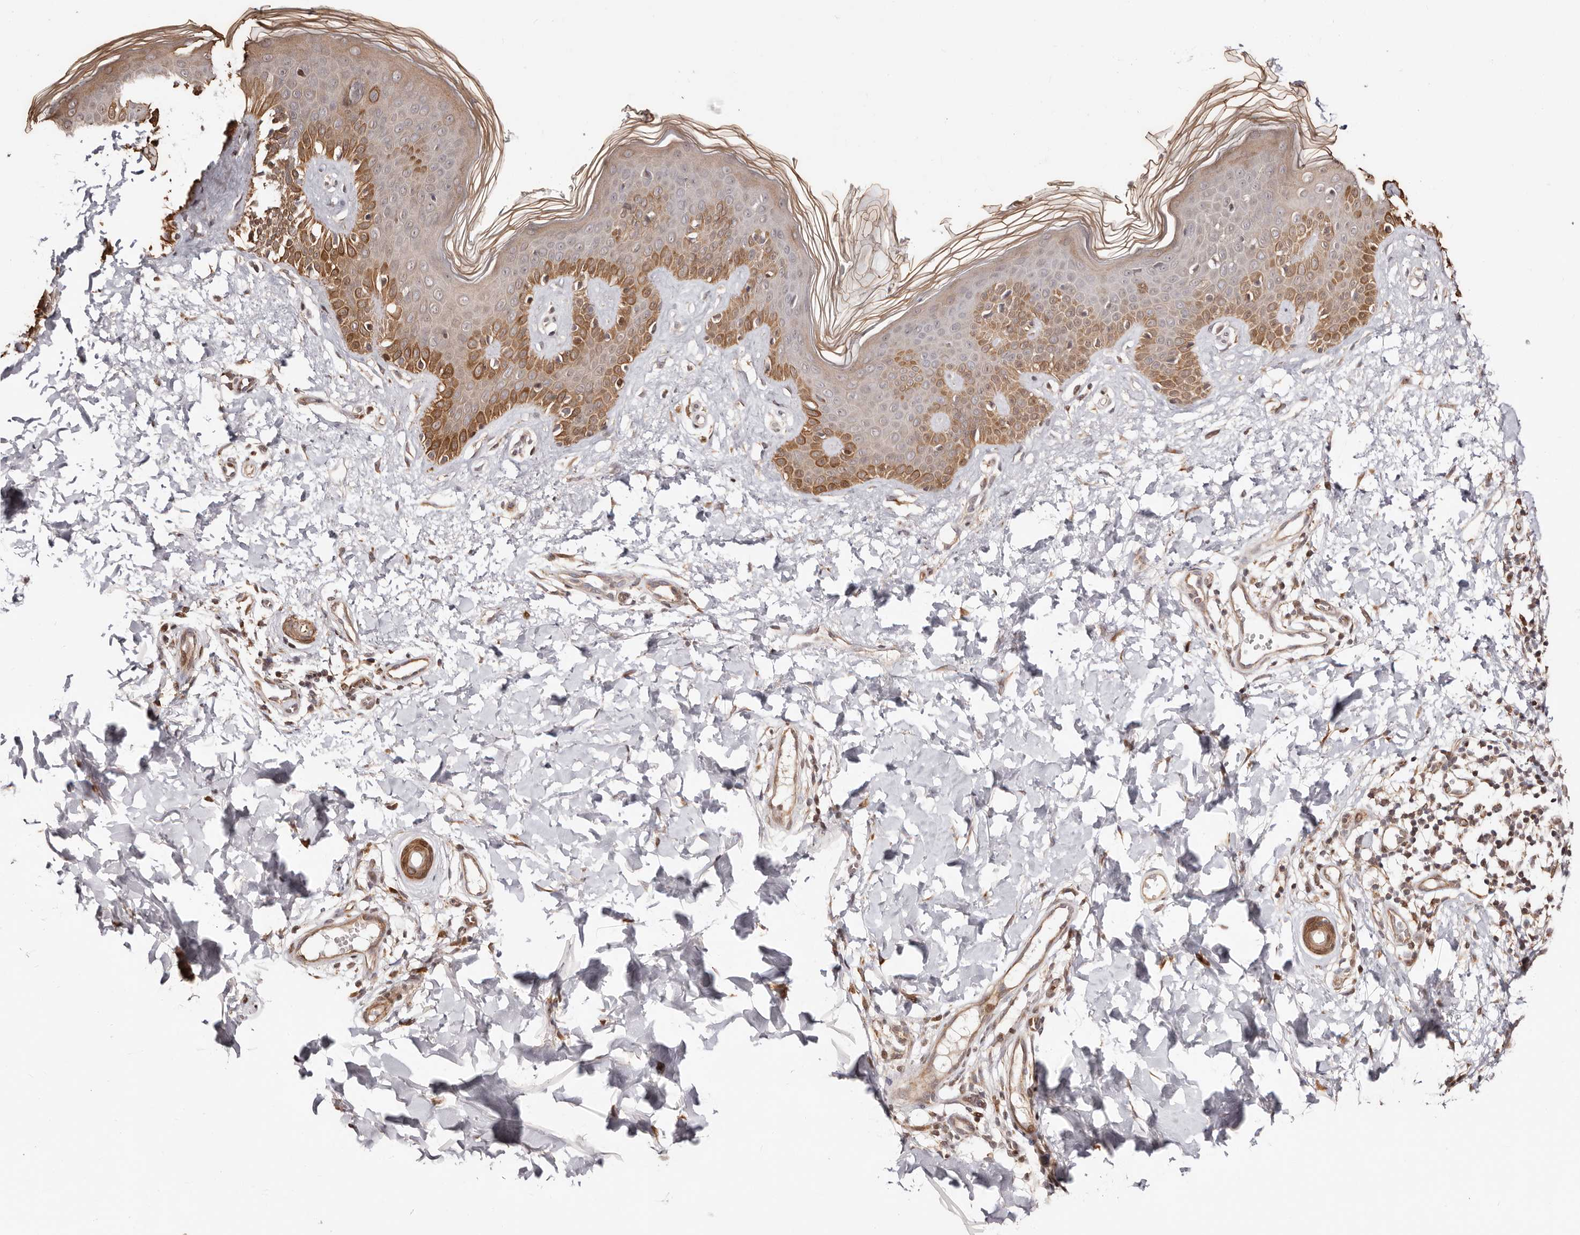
{"staining": {"intensity": "moderate", "quantity": ">75%", "location": "cytoplasmic/membranous"}, "tissue": "skin", "cell_type": "Fibroblasts", "image_type": "normal", "snomed": [{"axis": "morphology", "description": "Normal tissue, NOS"}, {"axis": "topography", "description": "Skin"}], "caption": "DAB immunohistochemical staining of unremarkable skin displays moderate cytoplasmic/membranous protein positivity in about >75% of fibroblasts. Using DAB (3,3'-diaminobenzidine) (brown) and hematoxylin (blue) stains, captured at high magnification using brightfield microscopy.", "gene": "HIVEP3", "patient": {"sex": "male", "age": 37}}